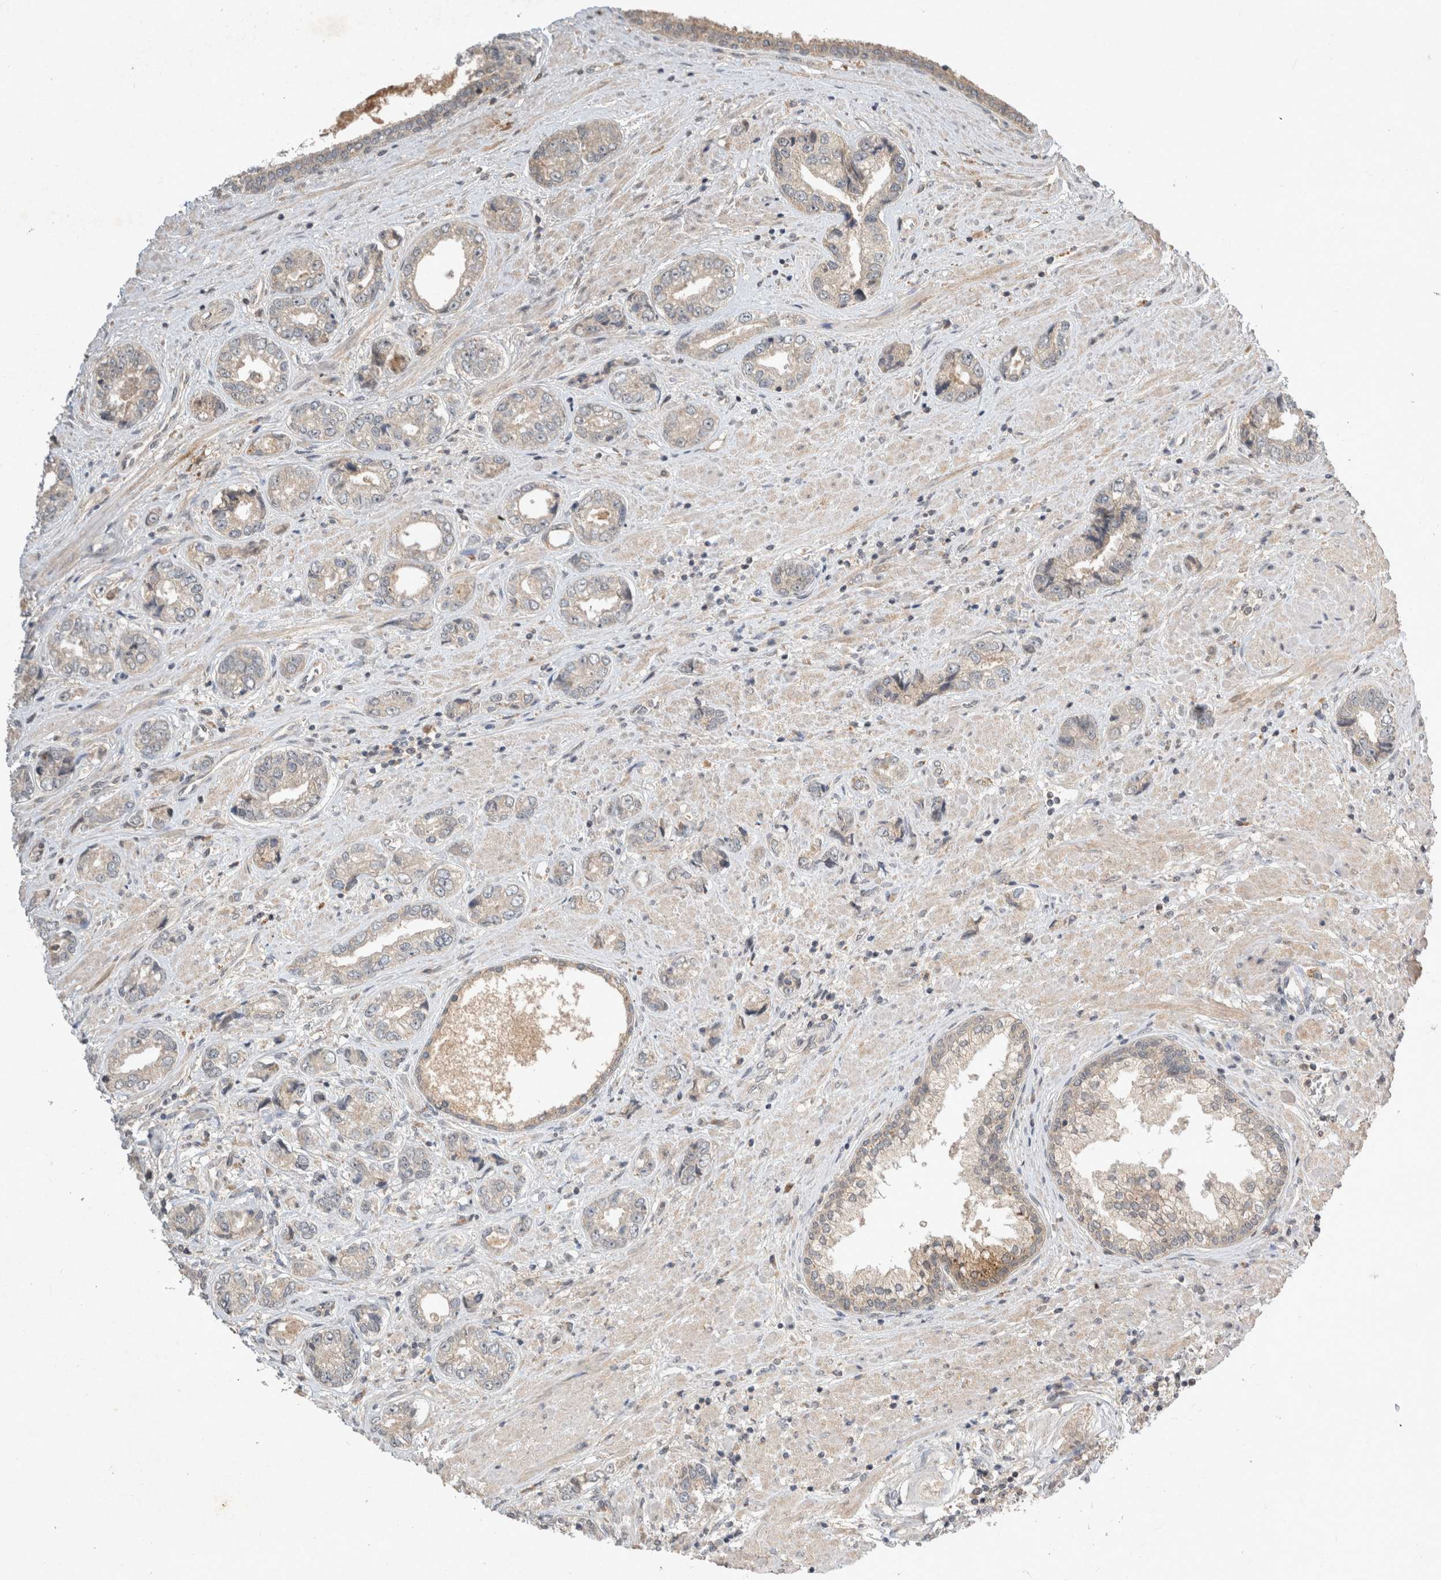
{"staining": {"intensity": "negative", "quantity": "none", "location": "none"}, "tissue": "prostate cancer", "cell_type": "Tumor cells", "image_type": "cancer", "snomed": [{"axis": "morphology", "description": "Adenocarcinoma, High grade"}, {"axis": "topography", "description": "Prostate"}], "caption": "This is an immunohistochemistry histopathology image of human prostate cancer (adenocarcinoma (high-grade)). There is no expression in tumor cells.", "gene": "LOXL2", "patient": {"sex": "male", "age": 61}}